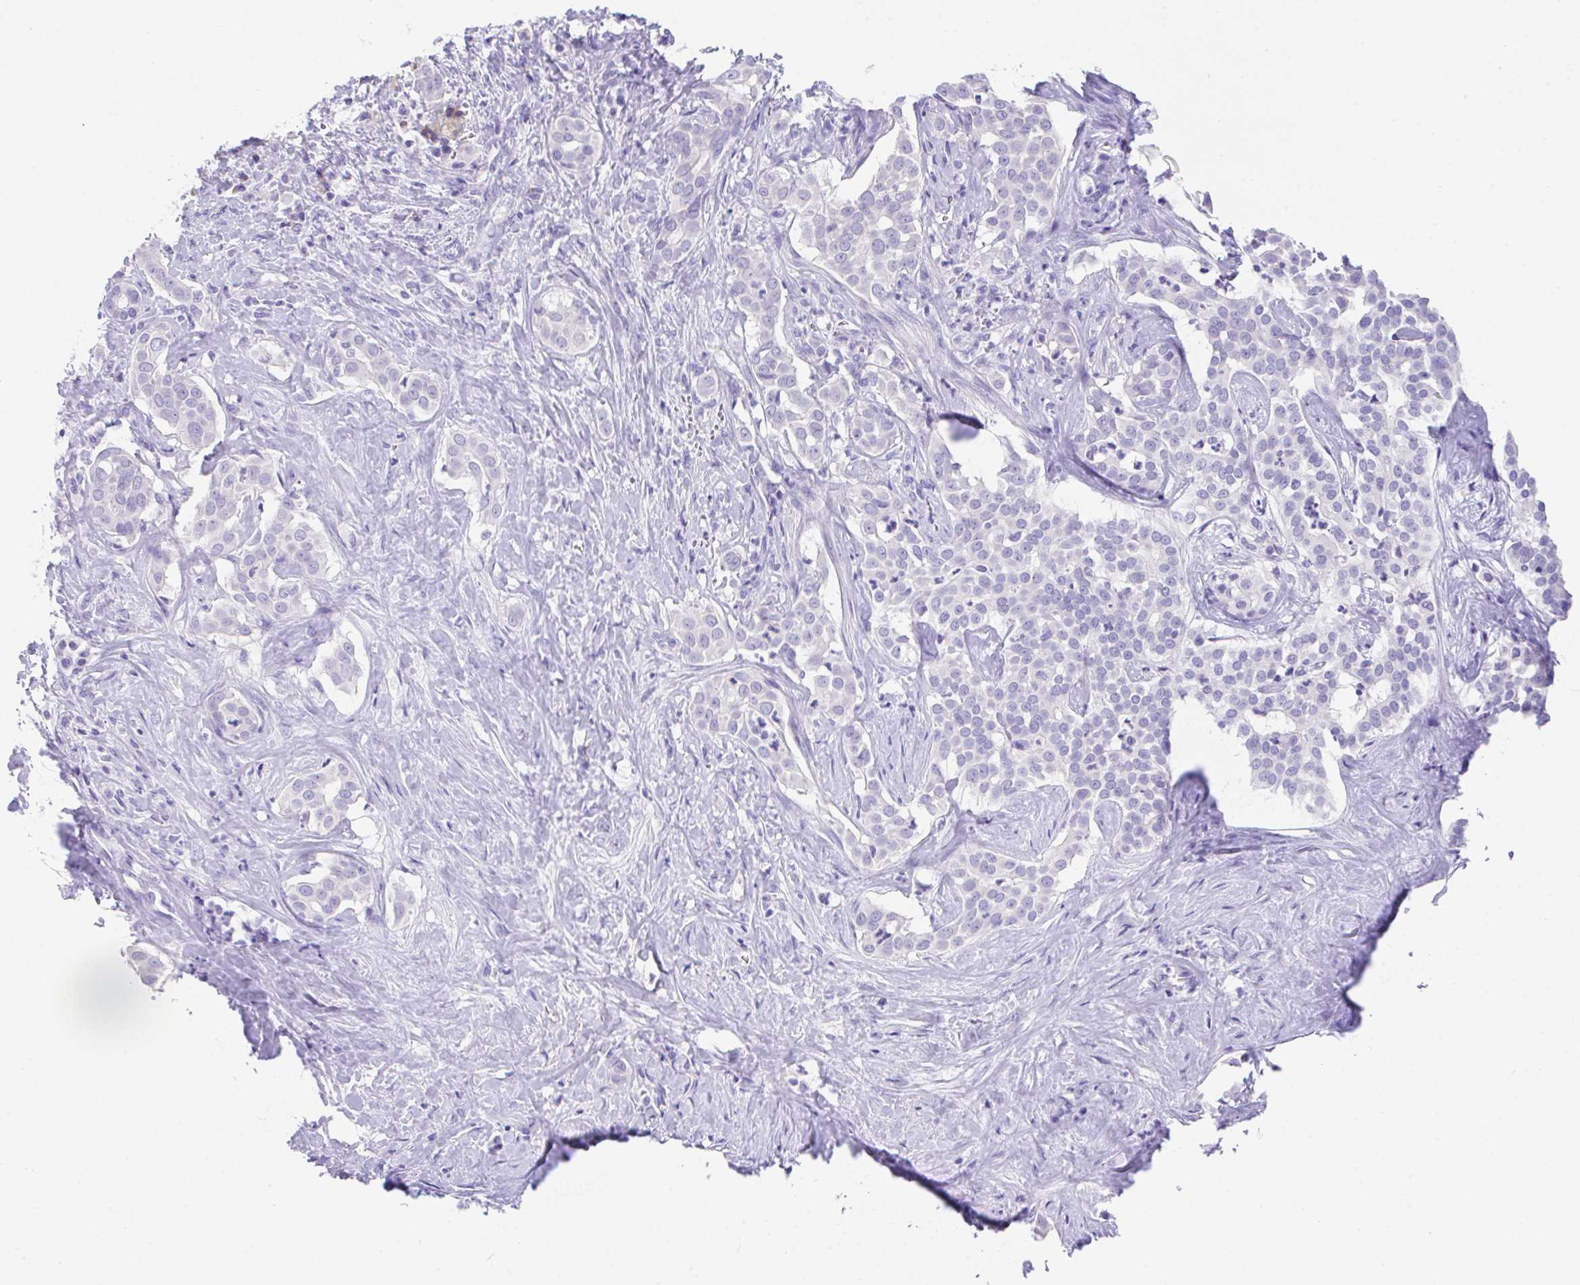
{"staining": {"intensity": "negative", "quantity": "none", "location": "none"}, "tissue": "liver cancer", "cell_type": "Tumor cells", "image_type": "cancer", "snomed": [{"axis": "morphology", "description": "Cholangiocarcinoma"}, {"axis": "topography", "description": "Liver"}], "caption": "Tumor cells are negative for protein expression in human cholangiocarcinoma (liver).", "gene": "HACD4", "patient": {"sex": "male", "age": 67}}